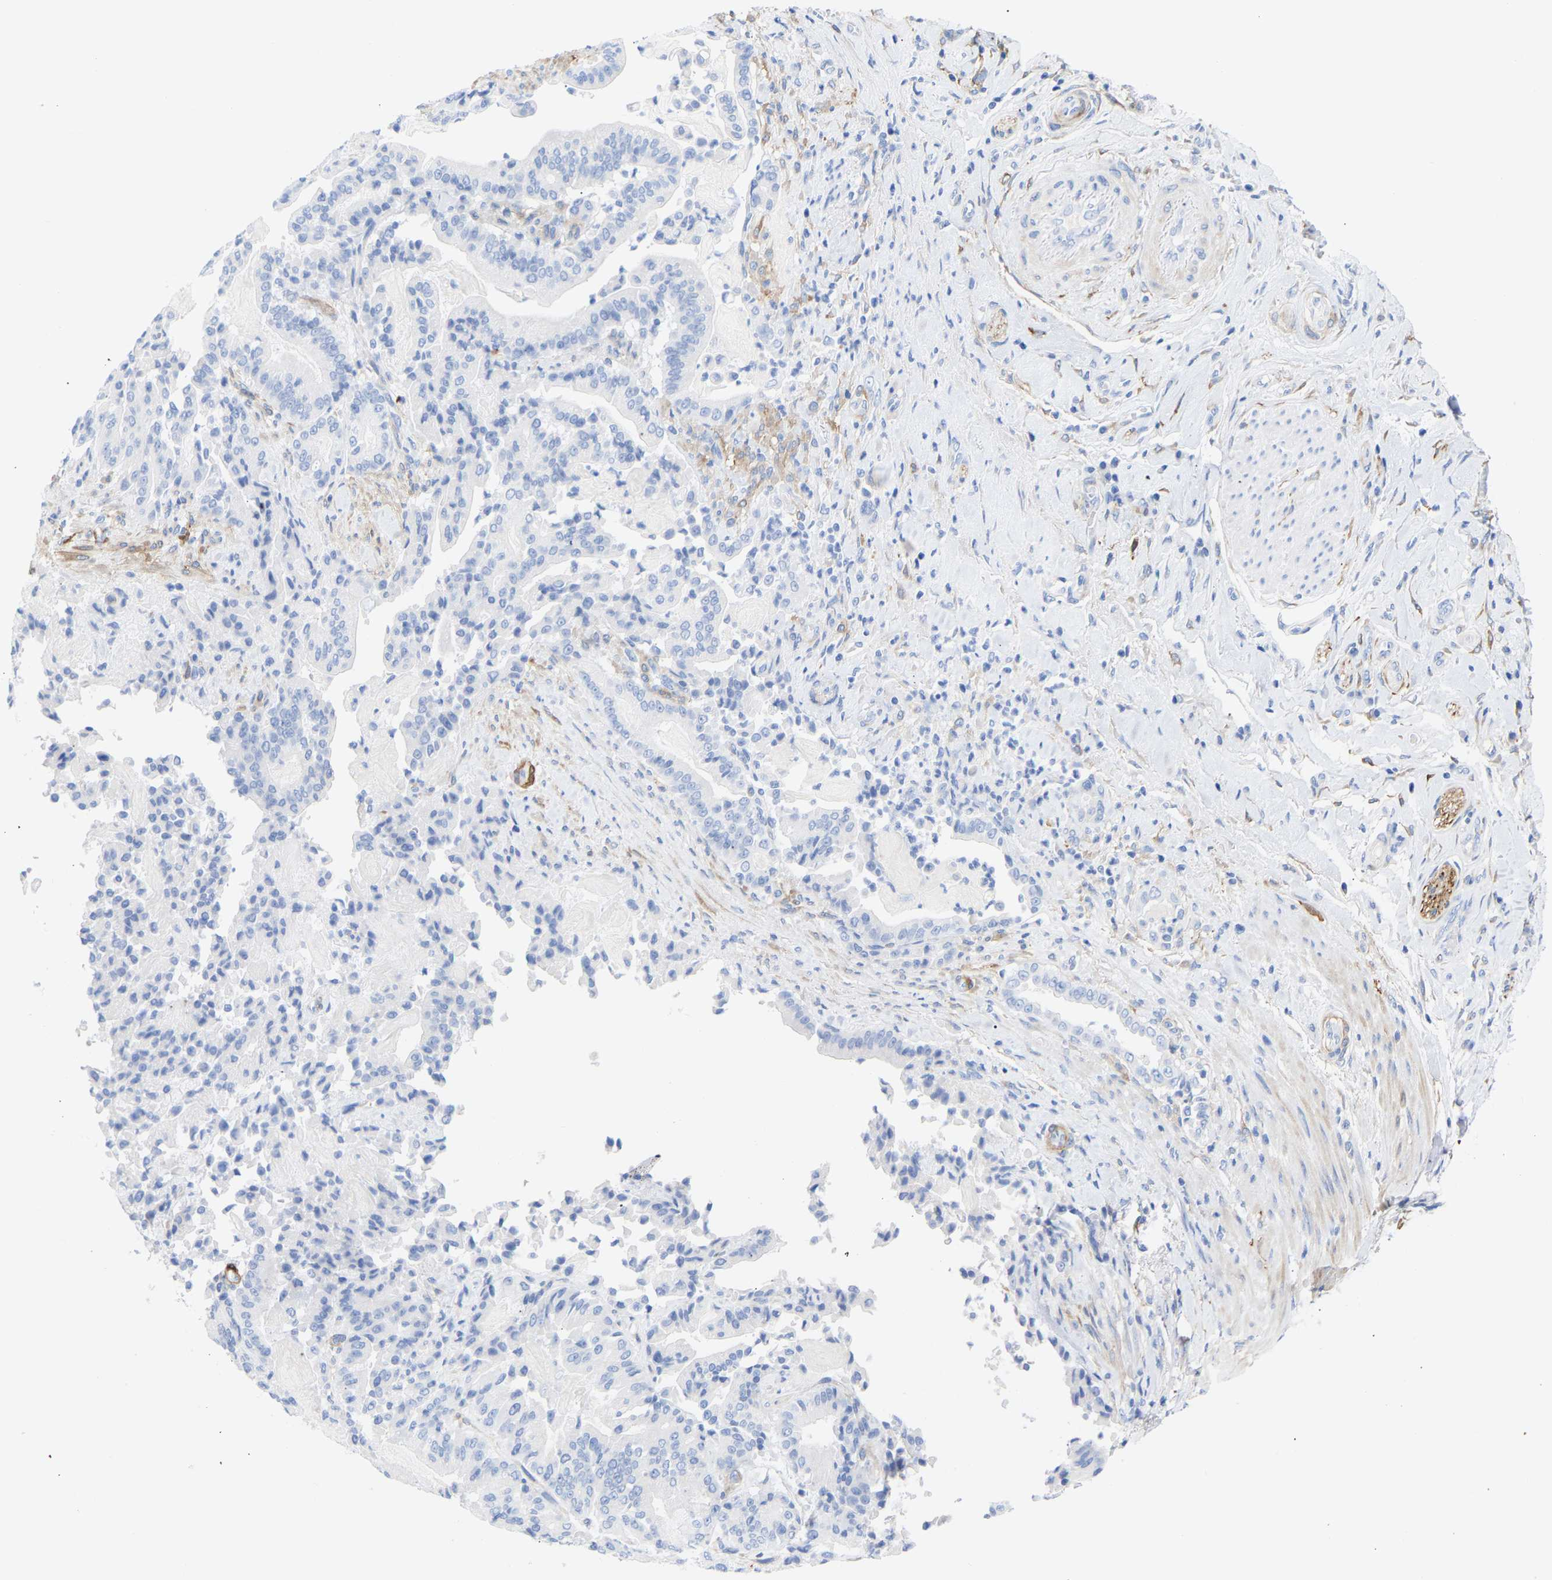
{"staining": {"intensity": "negative", "quantity": "none", "location": "none"}, "tissue": "pancreatic cancer", "cell_type": "Tumor cells", "image_type": "cancer", "snomed": [{"axis": "morphology", "description": "Normal tissue, NOS"}, {"axis": "morphology", "description": "Adenocarcinoma, NOS"}, {"axis": "topography", "description": "Pancreas"}], "caption": "High magnification brightfield microscopy of pancreatic adenocarcinoma stained with DAB (3,3'-diaminobenzidine) (brown) and counterstained with hematoxylin (blue): tumor cells show no significant expression.", "gene": "AMPH", "patient": {"sex": "male", "age": 63}}